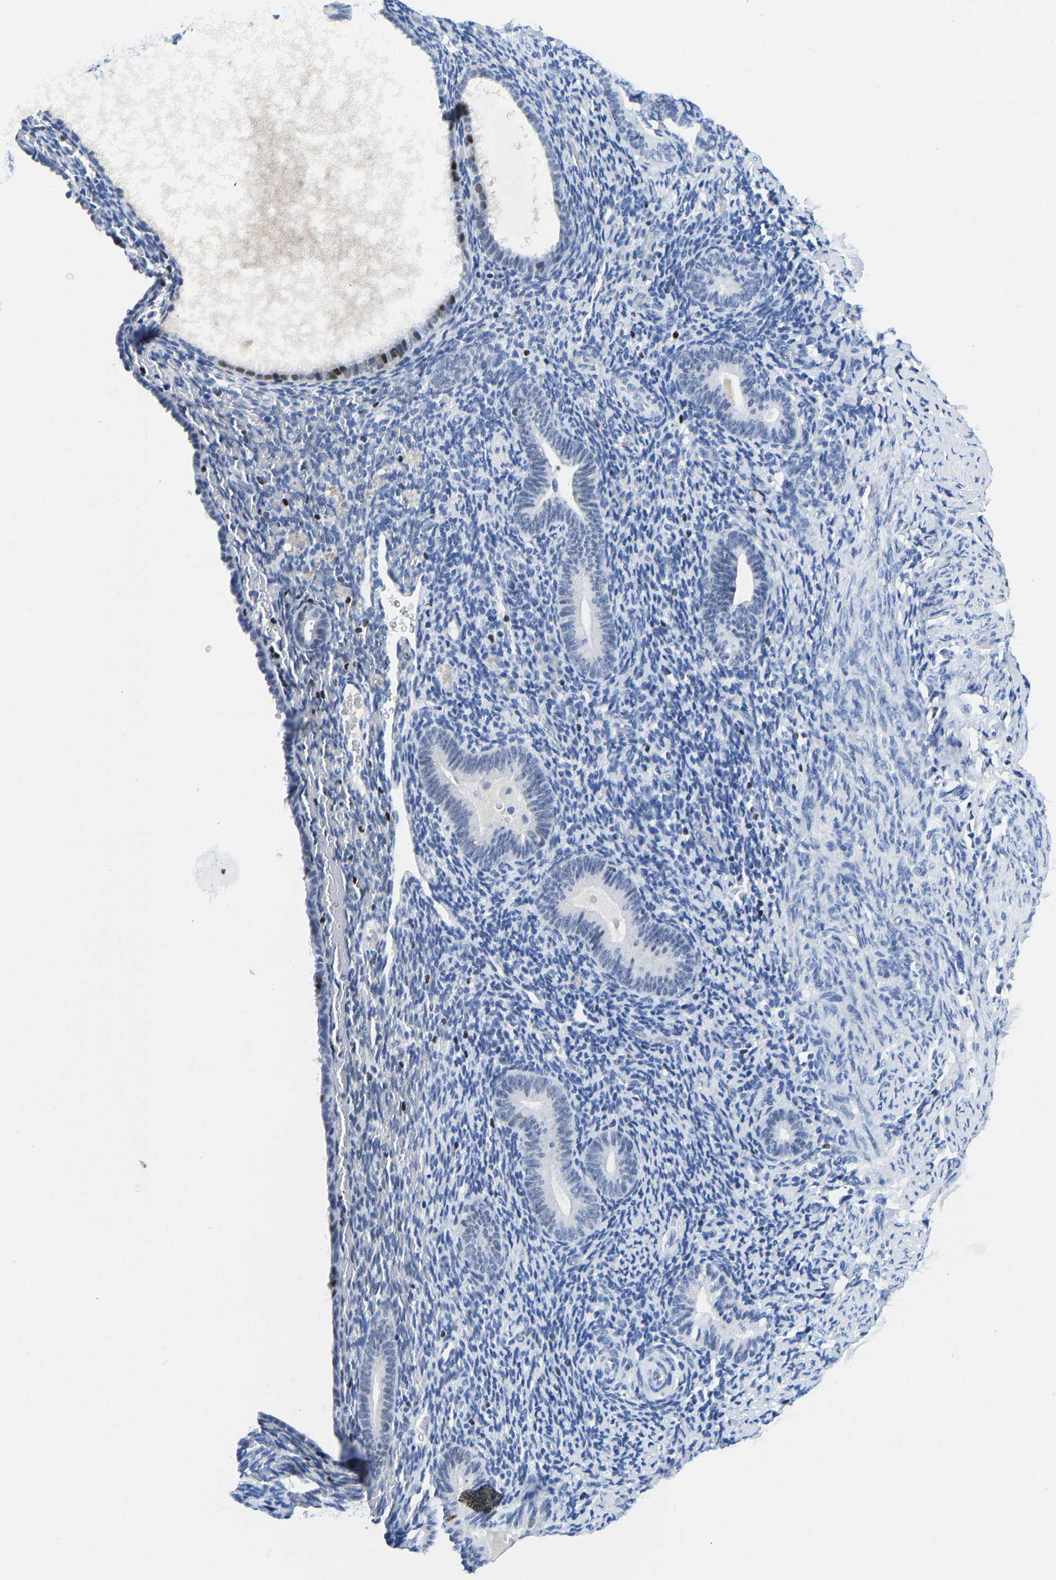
{"staining": {"intensity": "negative", "quantity": "none", "location": "none"}, "tissue": "endometrium", "cell_type": "Cells in endometrial stroma", "image_type": "normal", "snomed": [{"axis": "morphology", "description": "Normal tissue, NOS"}, {"axis": "topography", "description": "Endometrium"}], "caption": "DAB (3,3'-diaminobenzidine) immunohistochemical staining of benign human endometrium shows no significant staining in cells in endometrial stroma. Nuclei are stained in blue.", "gene": "TCF7", "patient": {"sex": "female", "age": 51}}